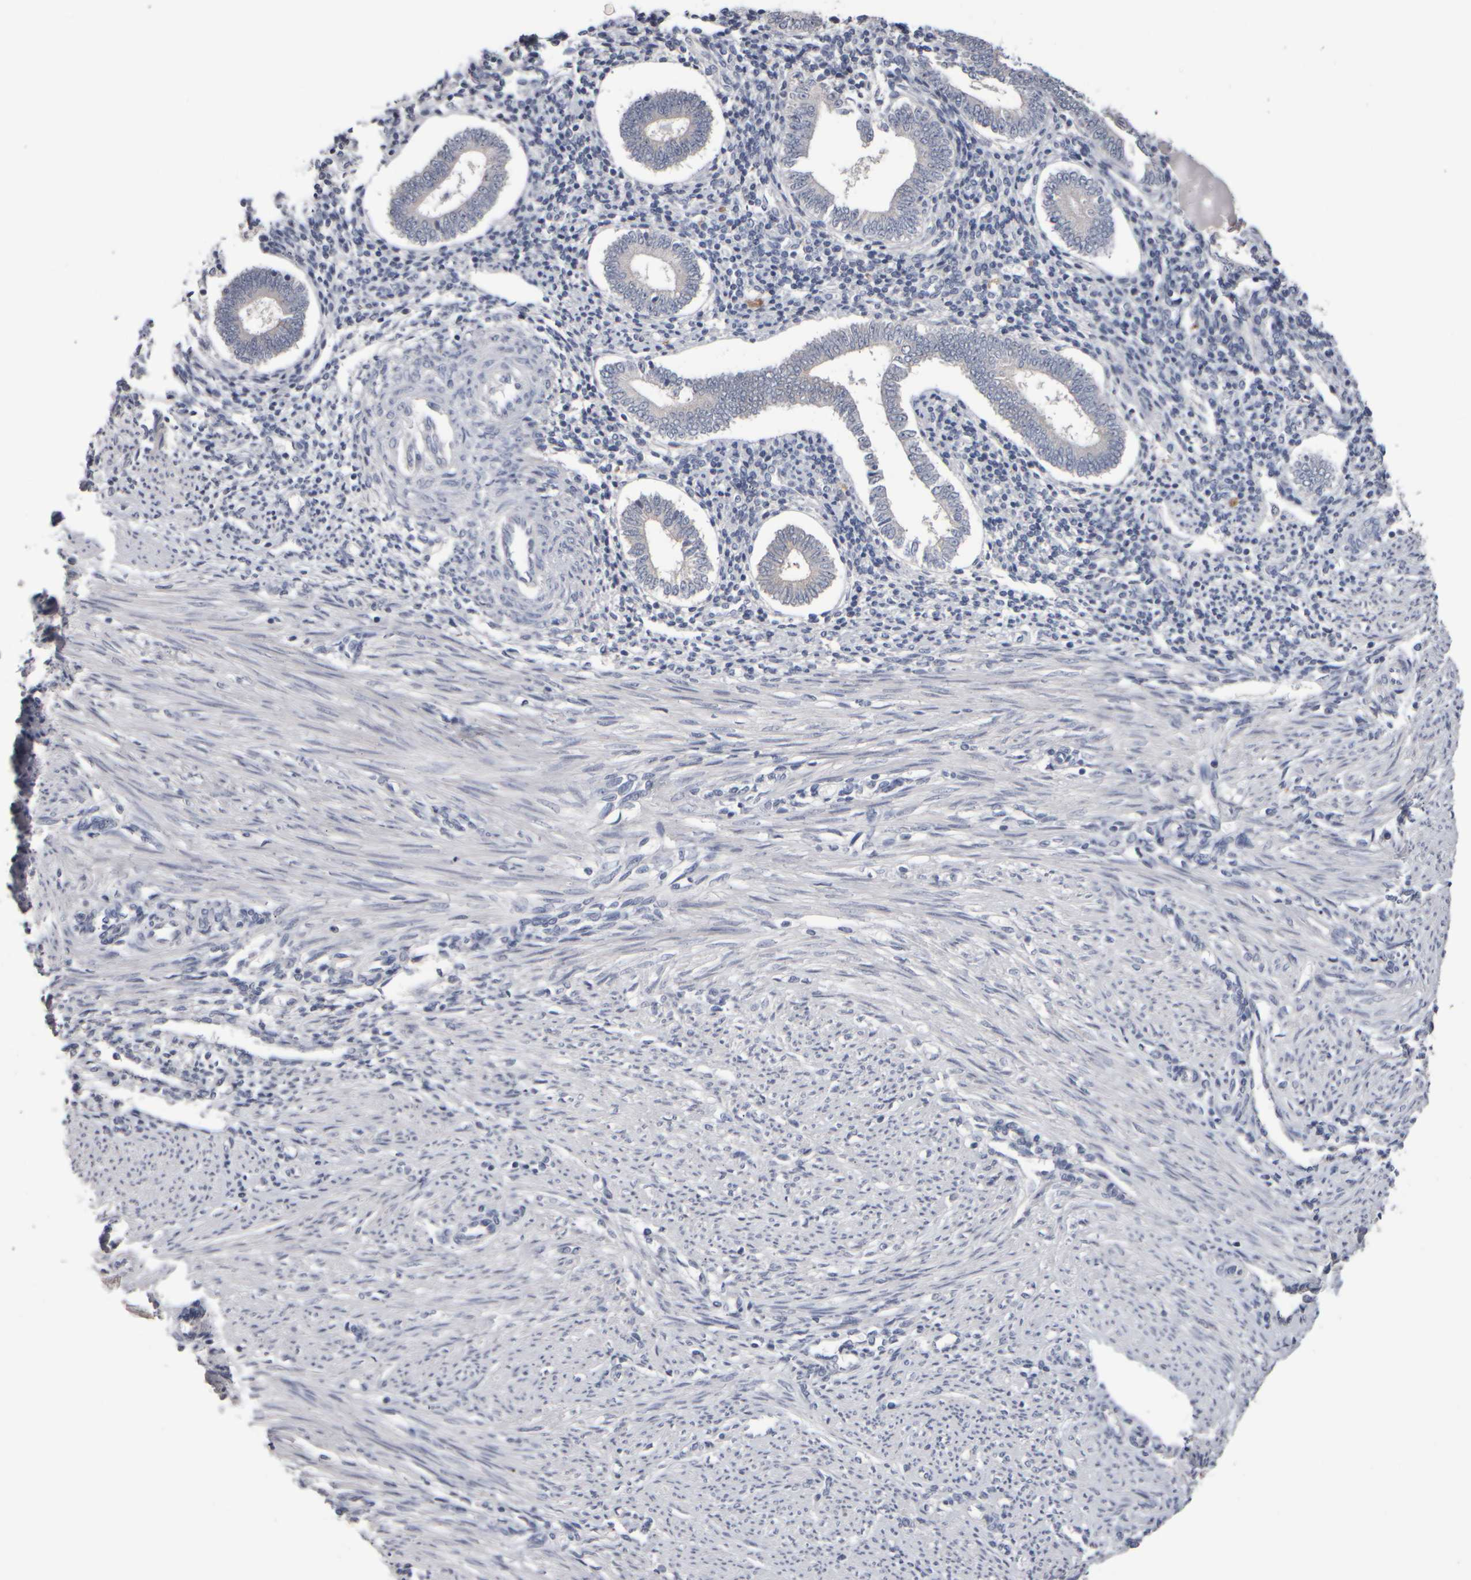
{"staining": {"intensity": "negative", "quantity": "none", "location": "none"}, "tissue": "endometrium", "cell_type": "Cells in endometrial stroma", "image_type": "normal", "snomed": [{"axis": "morphology", "description": "Normal tissue, NOS"}, {"axis": "topography", "description": "Endometrium"}], "caption": "Immunohistochemical staining of unremarkable endometrium displays no significant expression in cells in endometrial stroma. (Stains: DAB immunohistochemistry (IHC) with hematoxylin counter stain, Microscopy: brightfield microscopy at high magnification).", "gene": "EPHX2", "patient": {"sex": "female", "age": 42}}